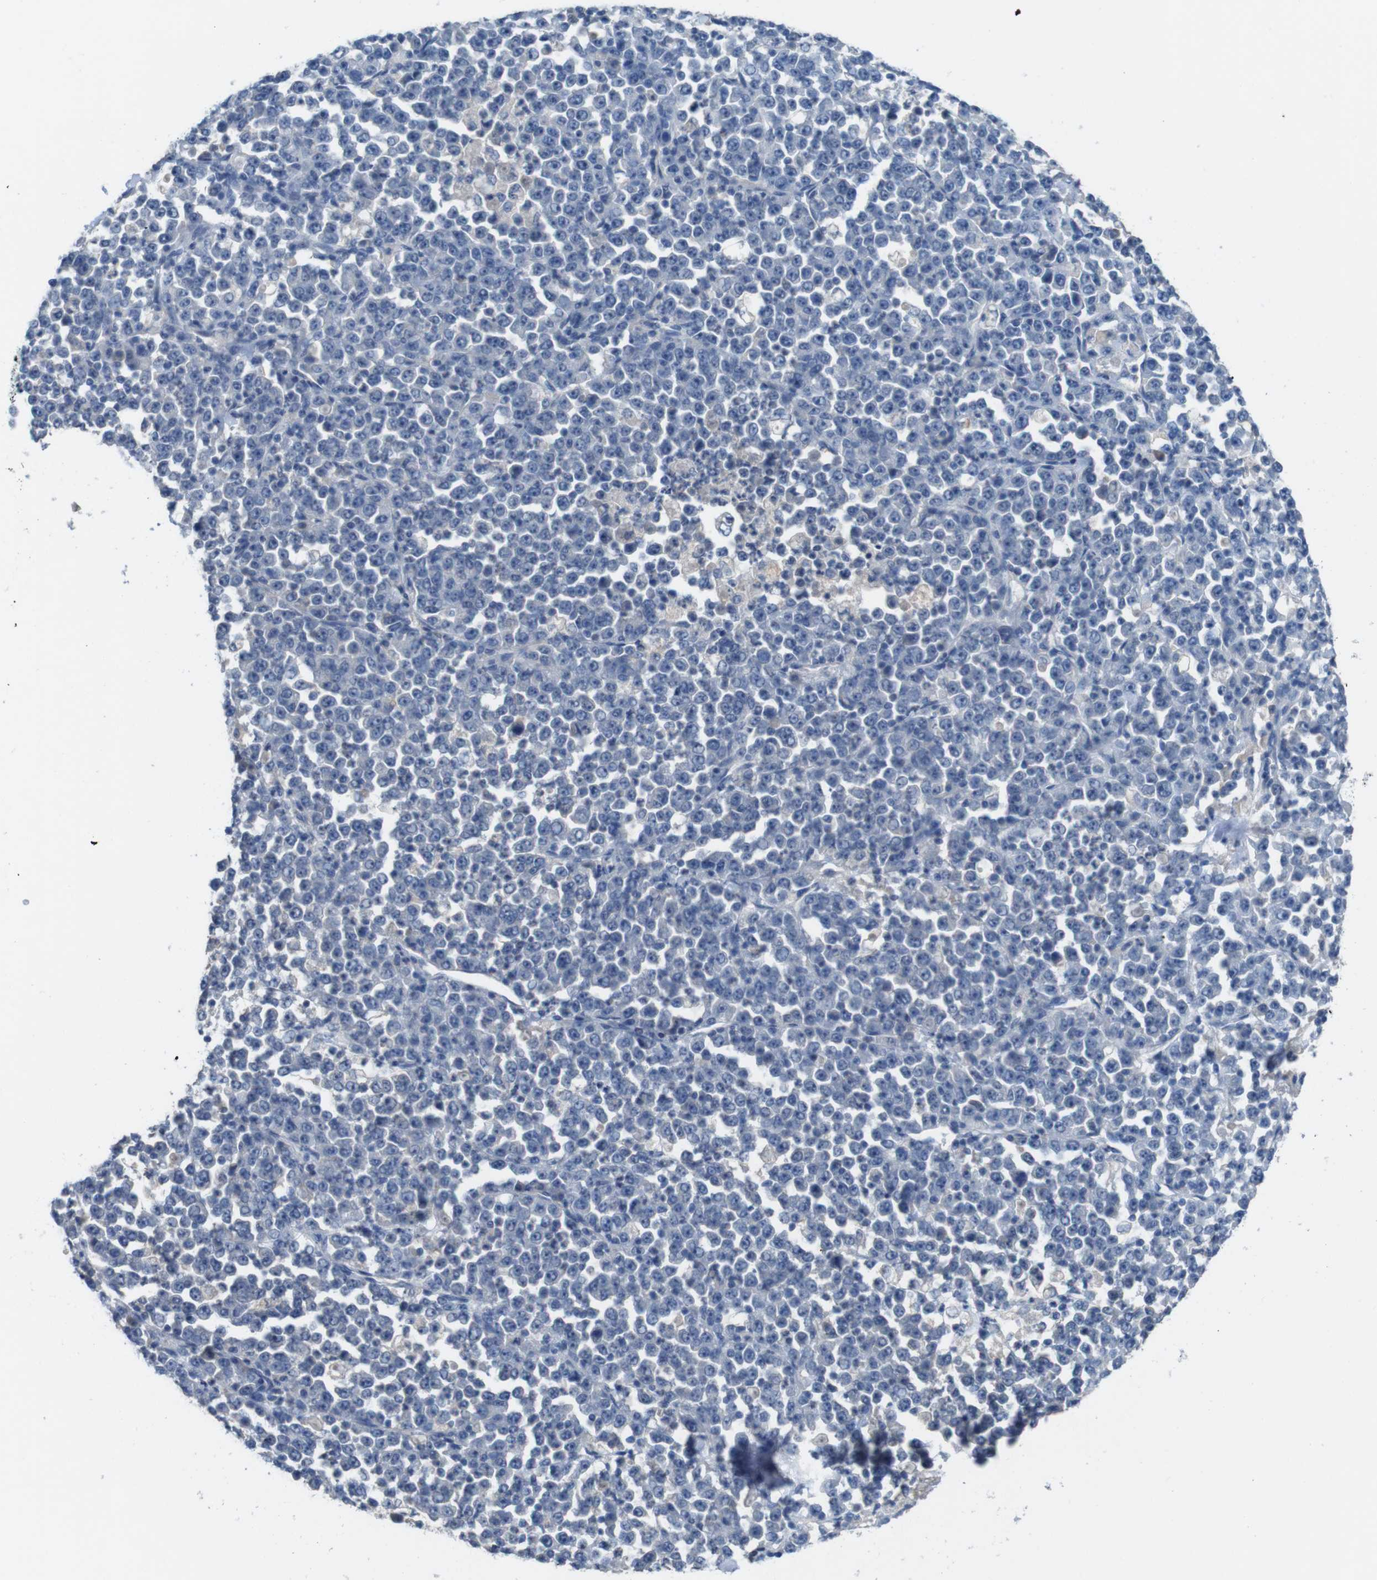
{"staining": {"intensity": "negative", "quantity": "none", "location": "none"}, "tissue": "stomach cancer", "cell_type": "Tumor cells", "image_type": "cancer", "snomed": [{"axis": "morphology", "description": "Normal tissue, NOS"}, {"axis": "morphology", "description": "Adenocarcinoma, NOS"}, {"axis": "topography", "description": "Stomach, upper"}, {"axis": "topography", "description": "Stomach"}], "caption": "Photomicrograph shows no protein positivity in tumor cells of adenocarcinoma (stomach) tissue. (DAB immunohistochemistry (IHC), high magnification).", "gene": "SLC2A8", "patient": {"sex": "male", "age": 59}}